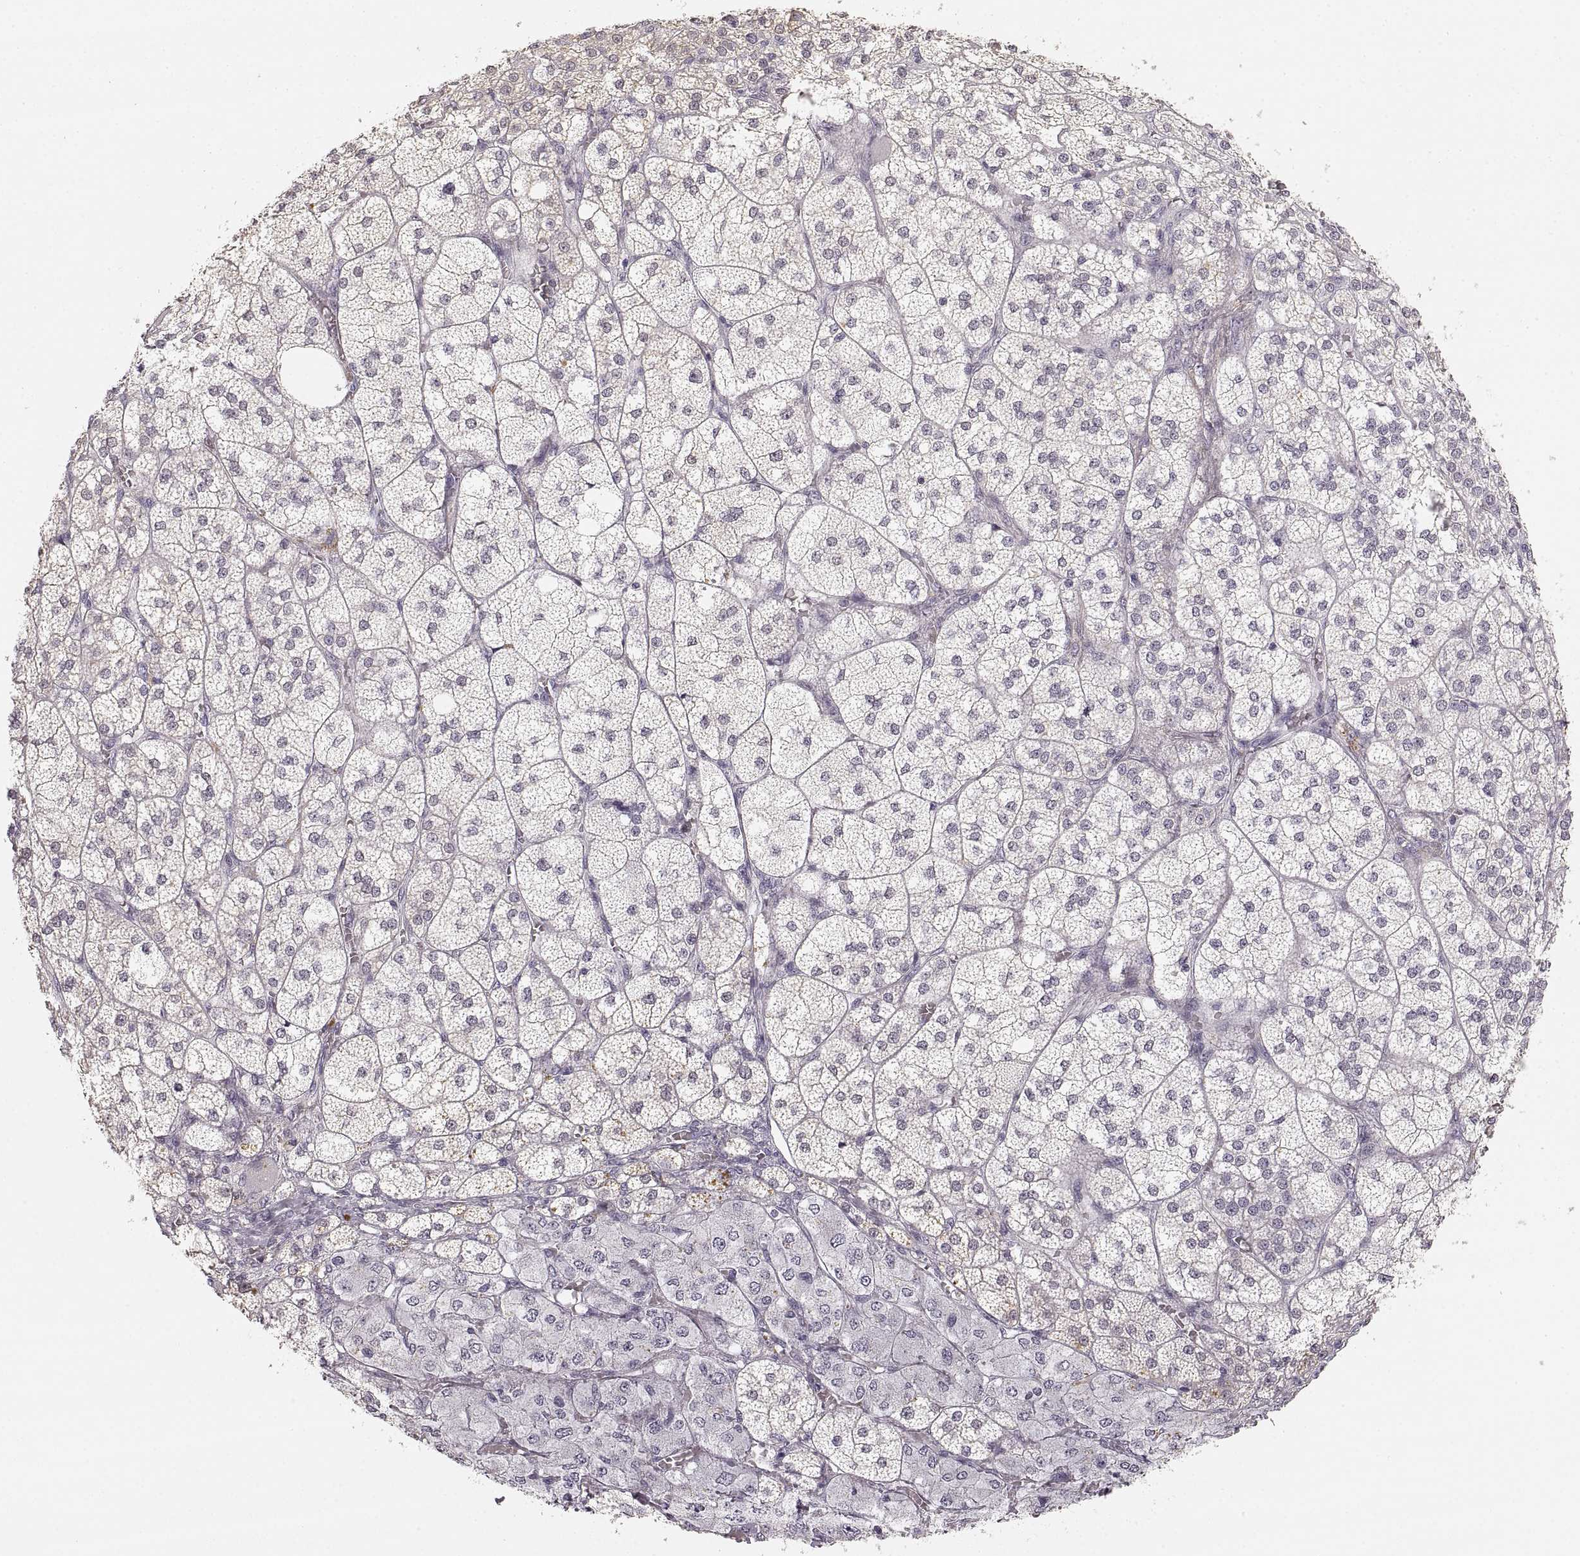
{"staining": {"intensity": "moderate", "quantity": "<25%", "location": "cytoplasmic/membranous"}, "tissue": "adrenal gland", "cell_type": "Glandular cells", "image_type": "normal", "snomed": [{"axis": "morphology", "description": "Normal tissue, NOS"}, {"axis": "topography", "description": "Adrenal gland"}], "caption": "Human adrenal gland stained with a brown dye displays moderate cytoplasmic/membranous positive expression in approximately <25% of glandular cells.", "gene": "RUNDC3A", "patient": {"sex": "female", "age": 60}}